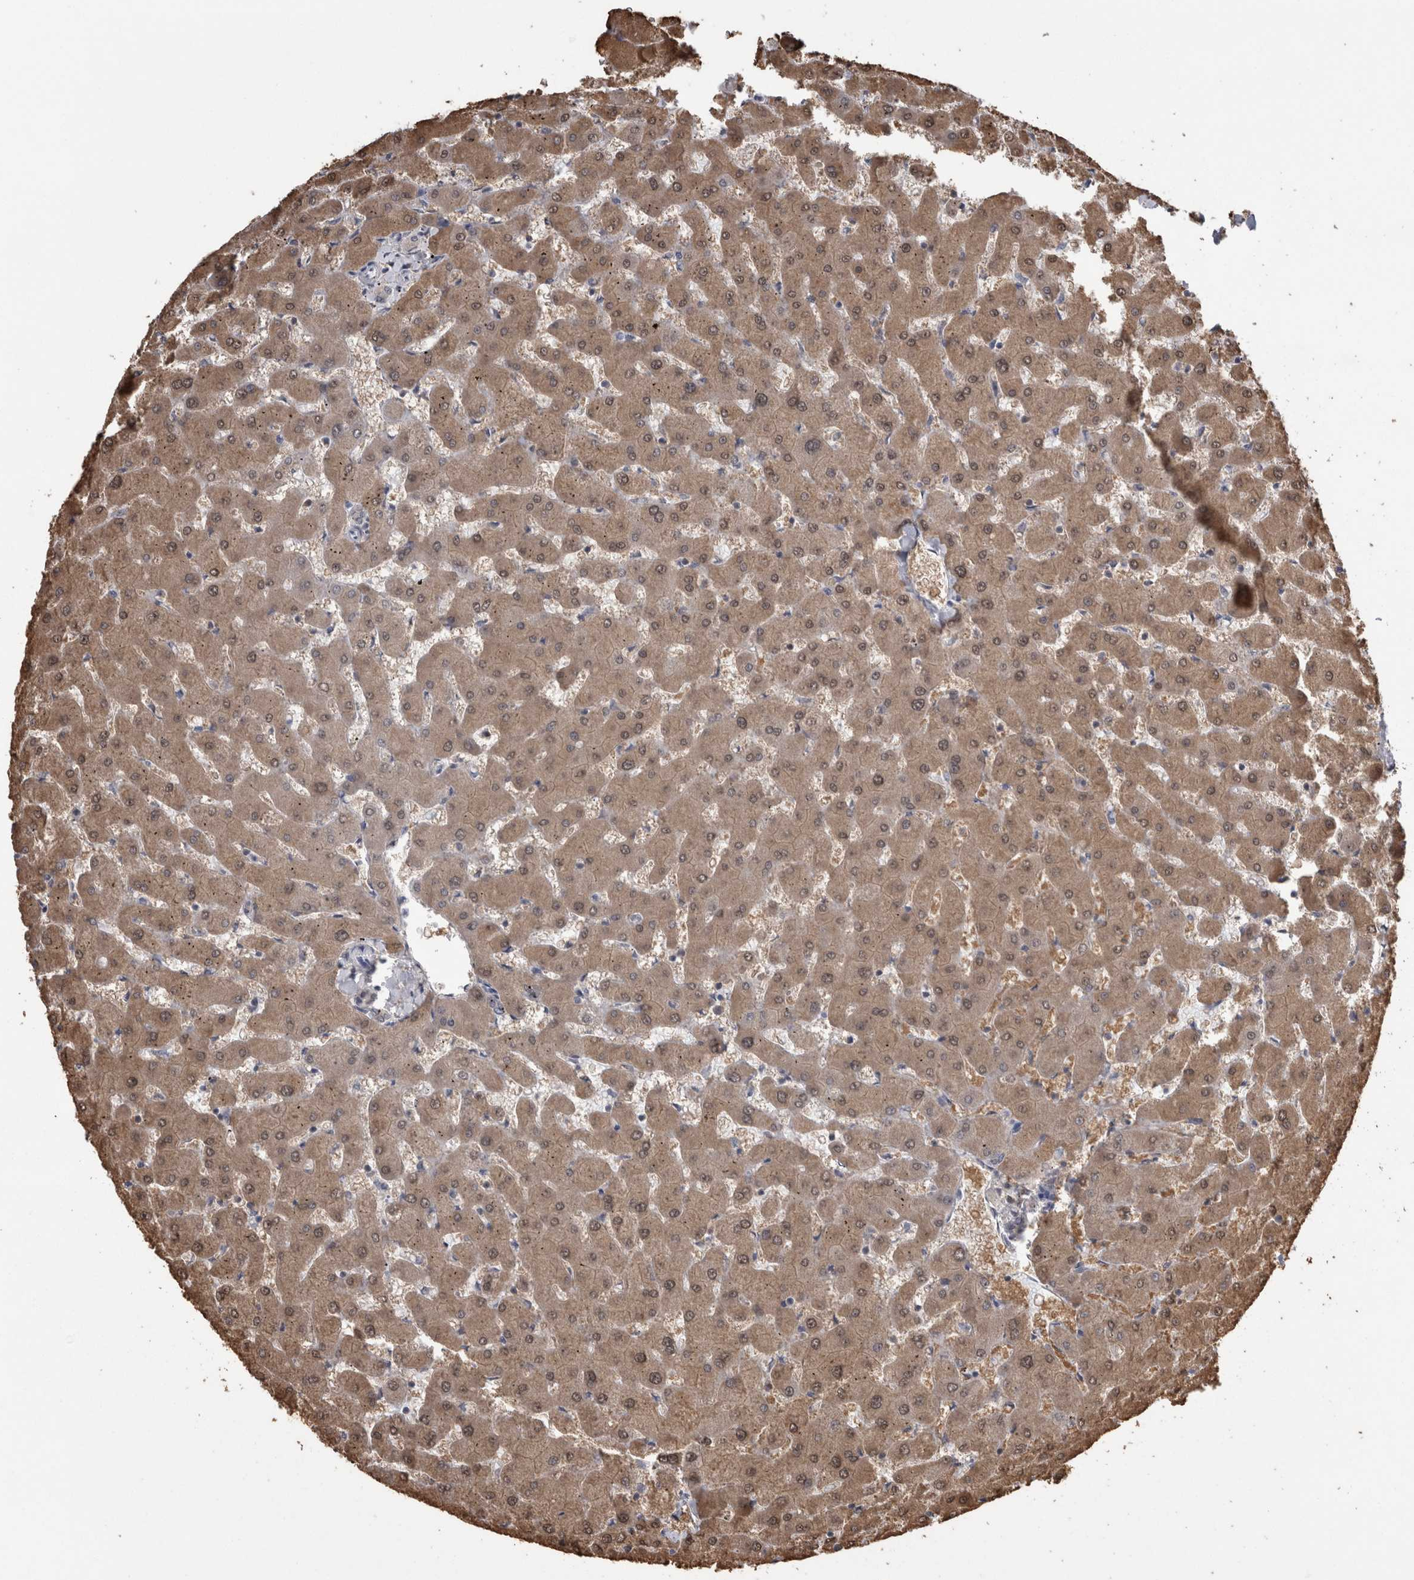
{"staining": {"intensity": "negative", "quantity": "none", "location": "none"}, "tissue": "liver", "cell_type": "Cholangiocytes", "image_type": "normal", "snomed": [{"axis": "morphology", "description": "Normal tissue, NOS"}, {"axis": "topography", "description": "Liver"}], "caption": "DAB immunohistochemical staining of benign human liver exhibits no significant expression in cholangiocytes. (Stains: DAB immunohistochemistry with hematoxylin counter stain, Microscopy: brightfield microscopy at high magnification).", "gene": "DDX6", "patient": {"sex": "female", "age": 63}}